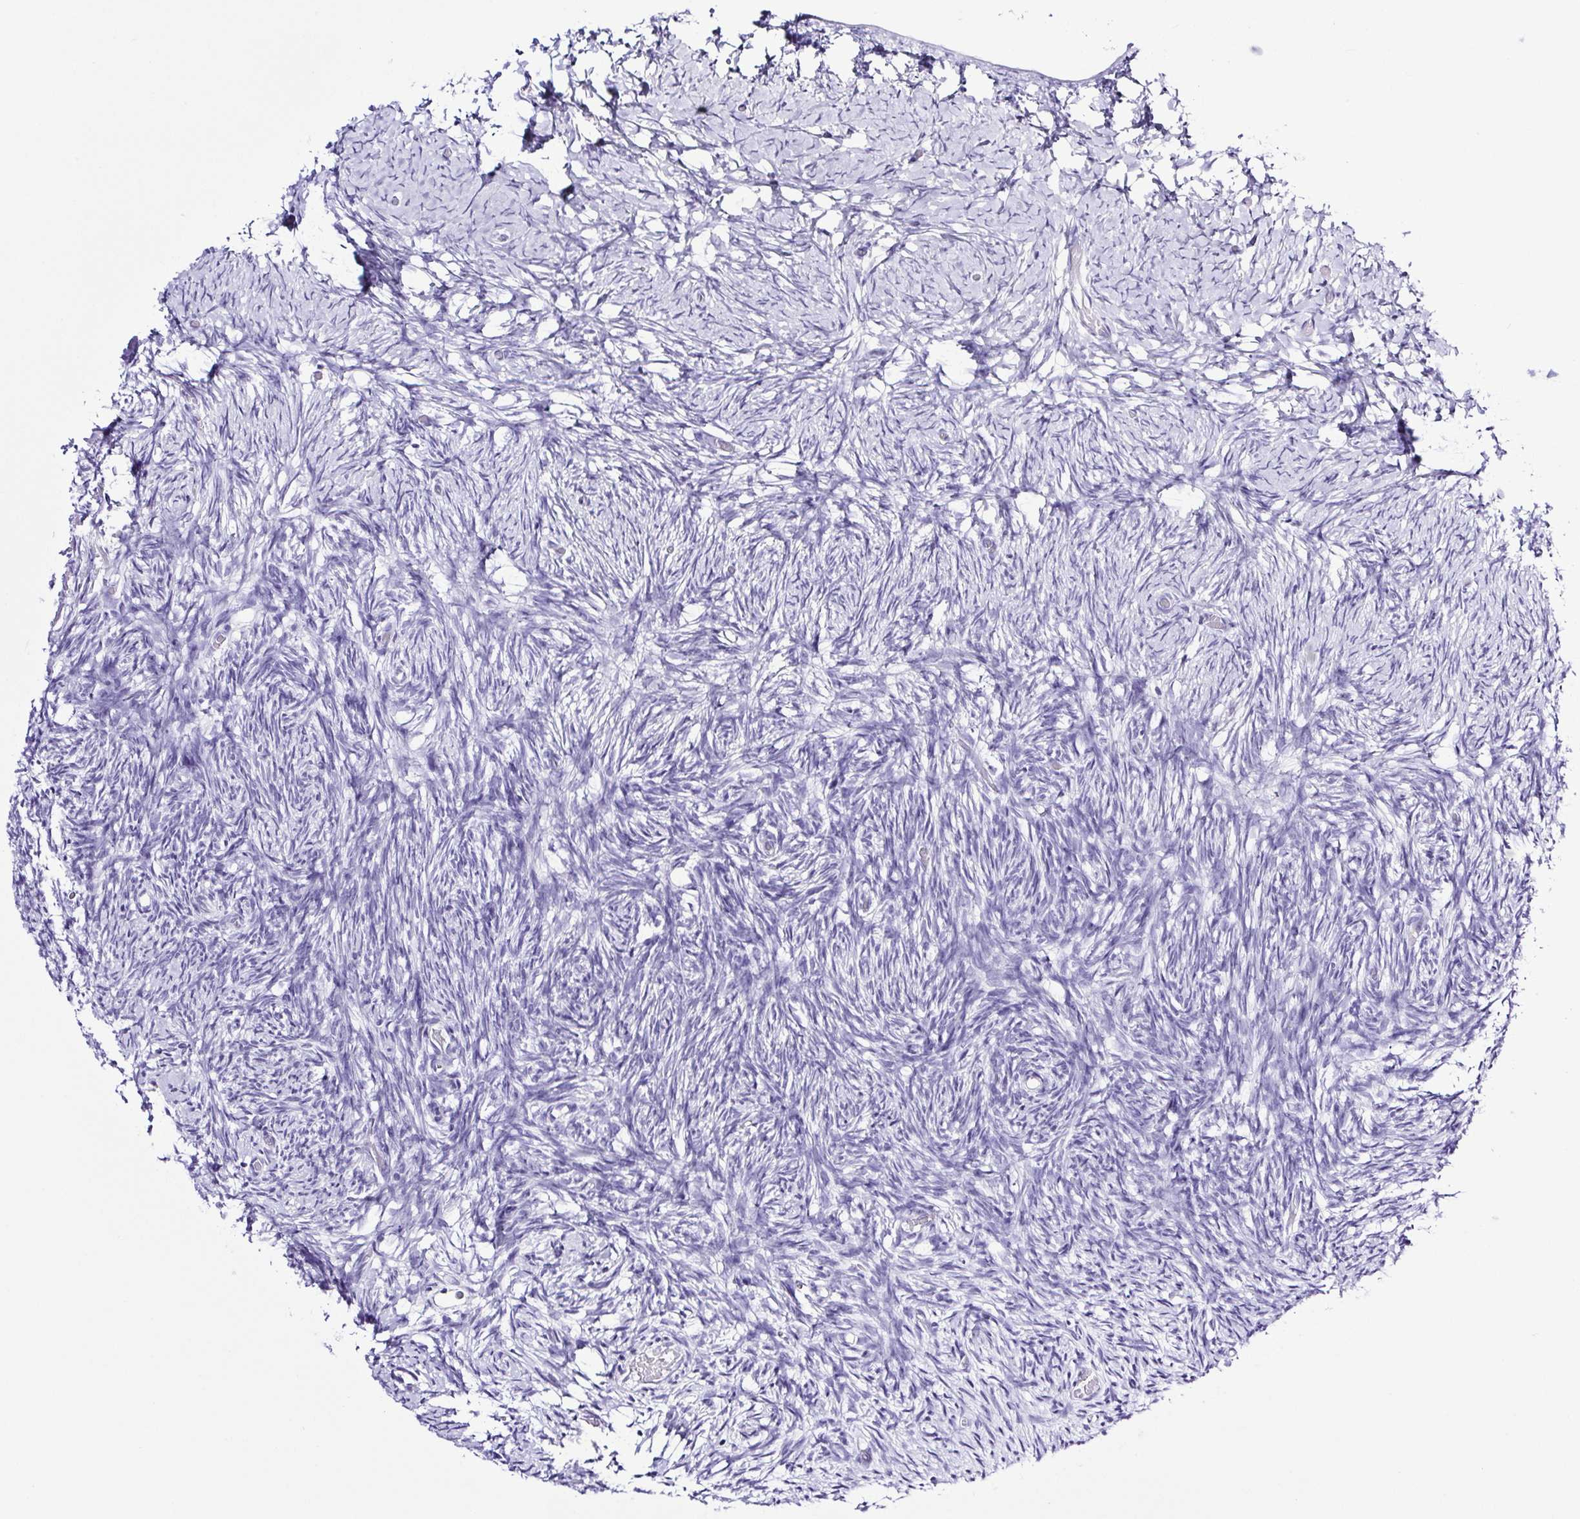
{"staining": {"intensity": "negative", "quantity": "none", "location": "none"}, "tissue": "ovary", "cell_type": "Follicle cells", "image_type": "normal", "snomed": [{"axis": "morphology", "description": "Normal tissue, NOS"}, {"axis": "topography", "description": "Ovary"}], "caption": "This is a photomicrograph of immunohistochemistry (IHC) staining of normal ovary, which shows no expression in follicle cells. (Stains: DAB immunohistochemistry with hematoxylin counter stain, Microscopy: brightfield microscopy at high magnification).", "gene": "SYNPR", "patient": {"sex": "female", "age": 39}}